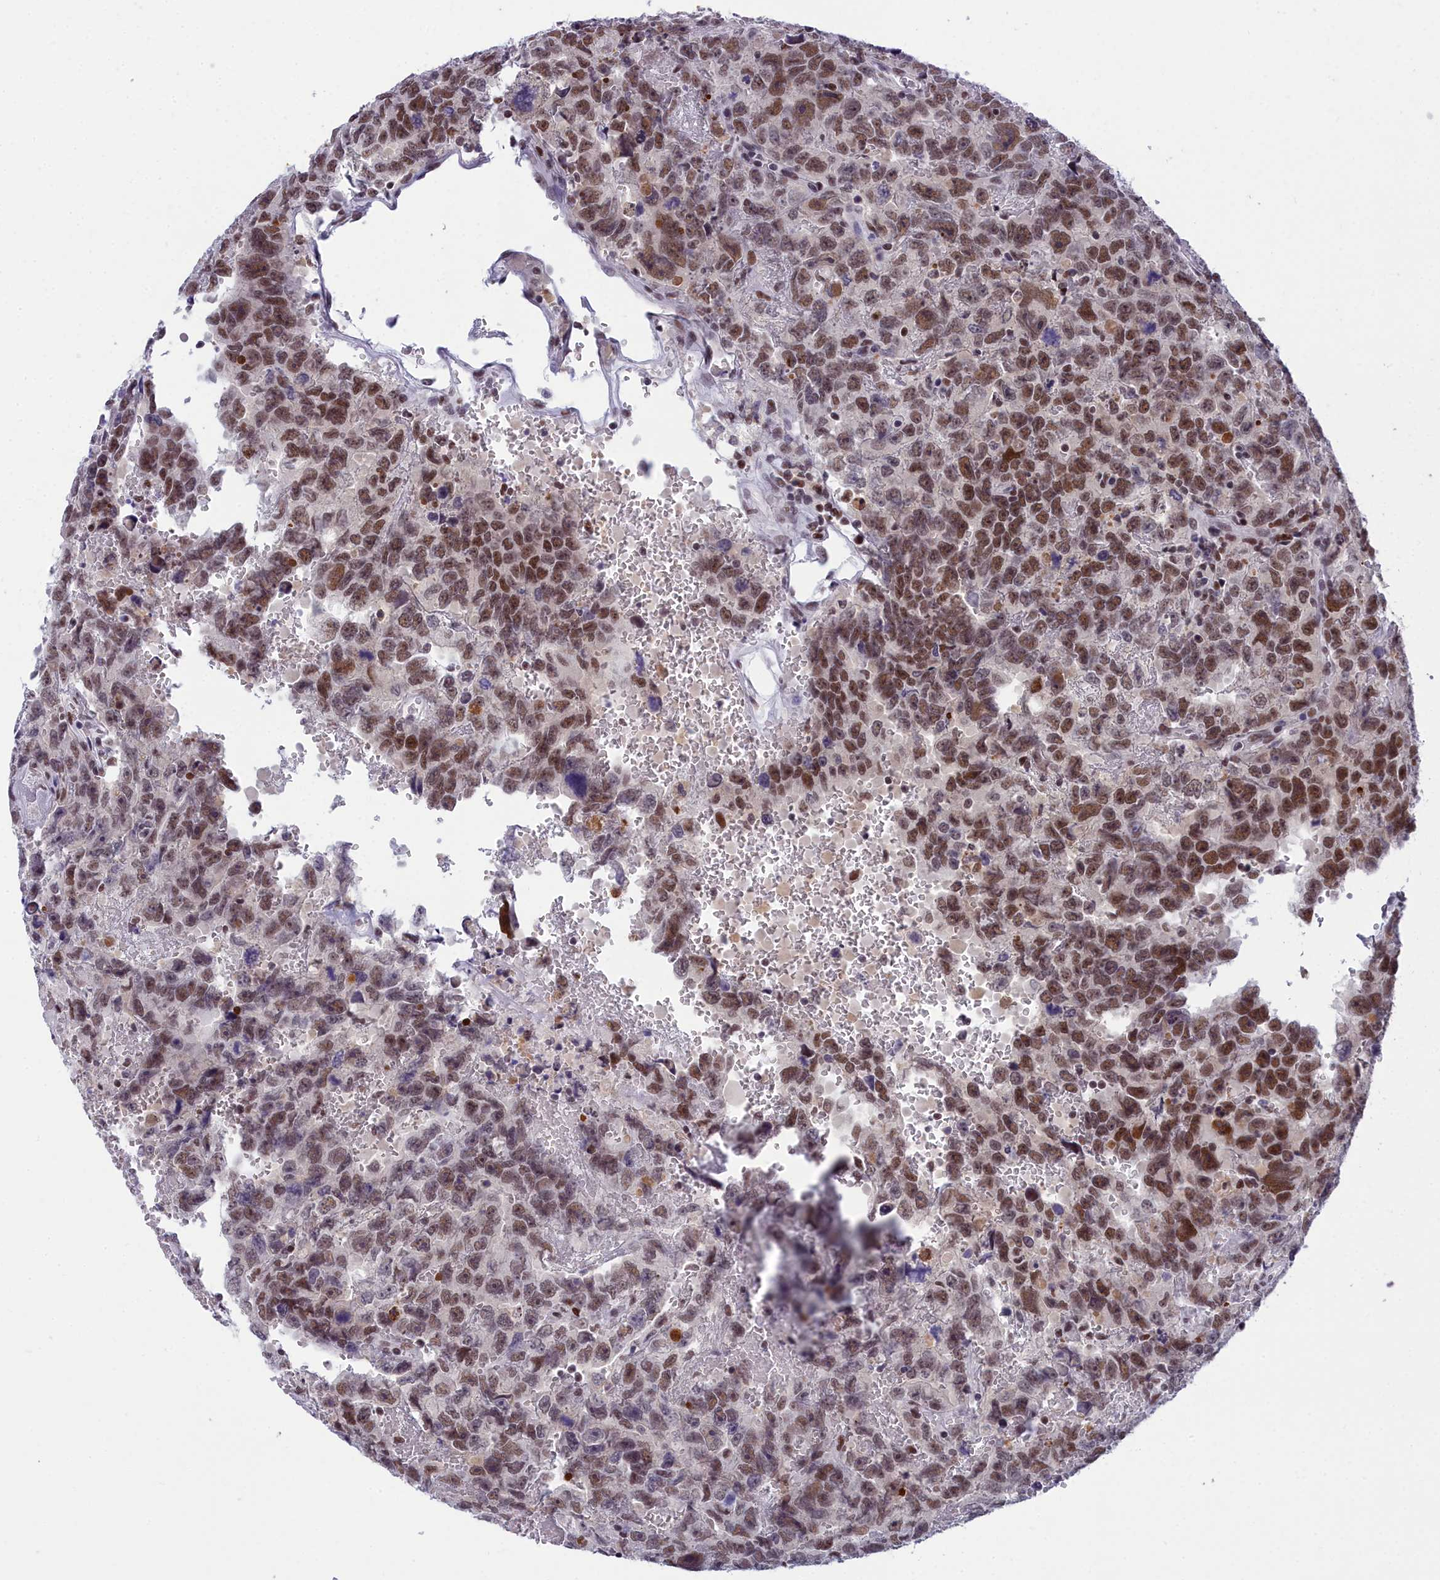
{"staining": {"intensity": "strong", "quantity": ">75%", "location": "nuclear"}, "tissue": "testis cancer", "cell_type": "Tumor cells", "image_type": "cancer", "snomed": [{"axis": "morphology", "description": "Carcinoma, Embryonal, NOS"}, {"axis": "topography", "description": "Testis"}], "caption": "This image exhibits IHC staining of human embryonal carcinoma (testis), with high strong nuclear expression in about >75% of tumor cells.", "gene": "CCDC97", "patient": {"sex": "male", "age": 45}}